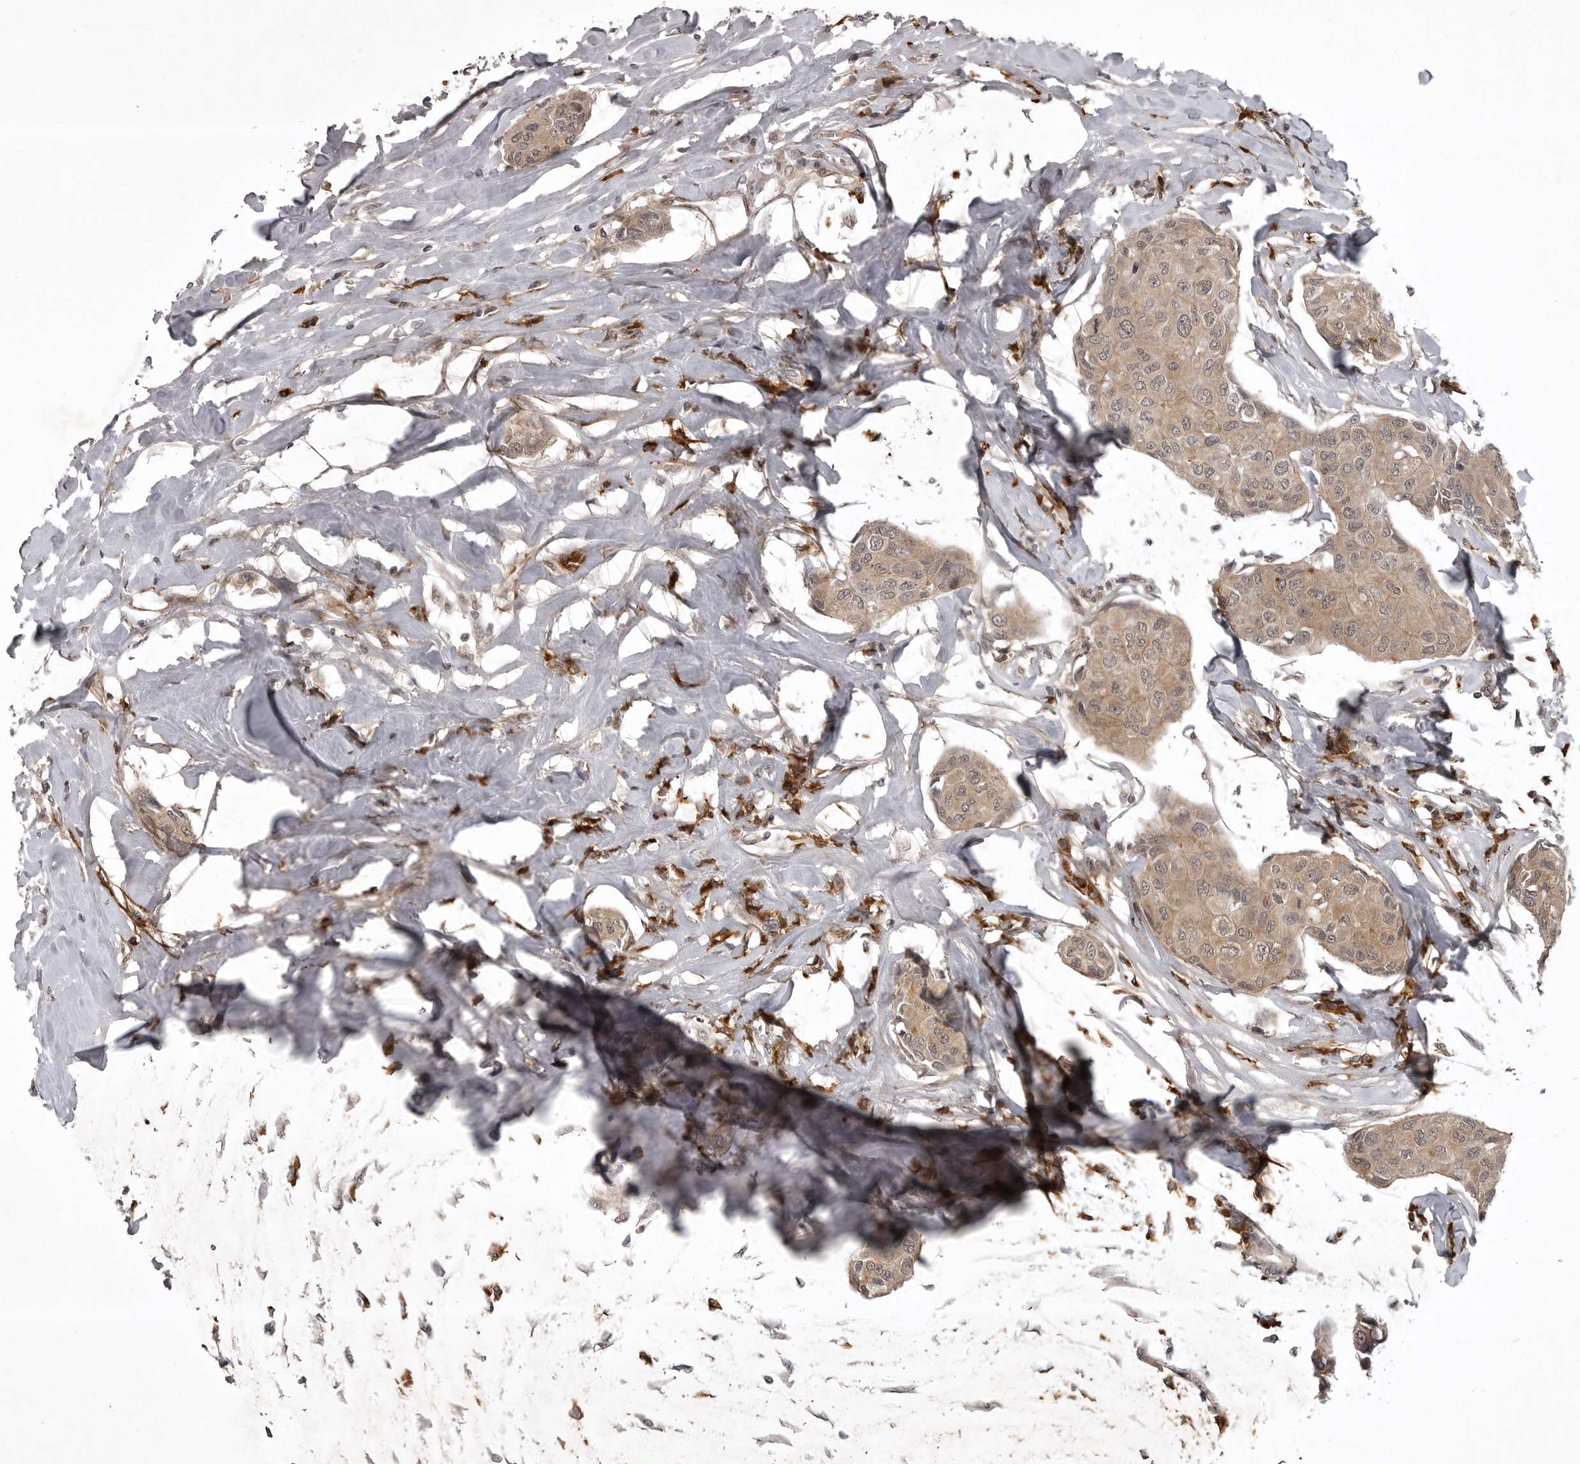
{"staining": {"intensity": "weak", "quantity": ">75%", "location": "cytoplasmic/membranous"}, "tissue": "breast cancer", "cell_type": "Tumor cells", "image_type": "cancer", "snomed": [{"axis": "morphology", "description": "Duct carcinoma"}, {"axis": "topography", "description": "Breast"}], "caption": "Protein staining reveals weak cytoplasmic/membranous positivity in about >75% of tumor cells in intraductal carcinoma (breast).", "gene": "SNX16", "patient": {"sex": "female", "age": 80}}